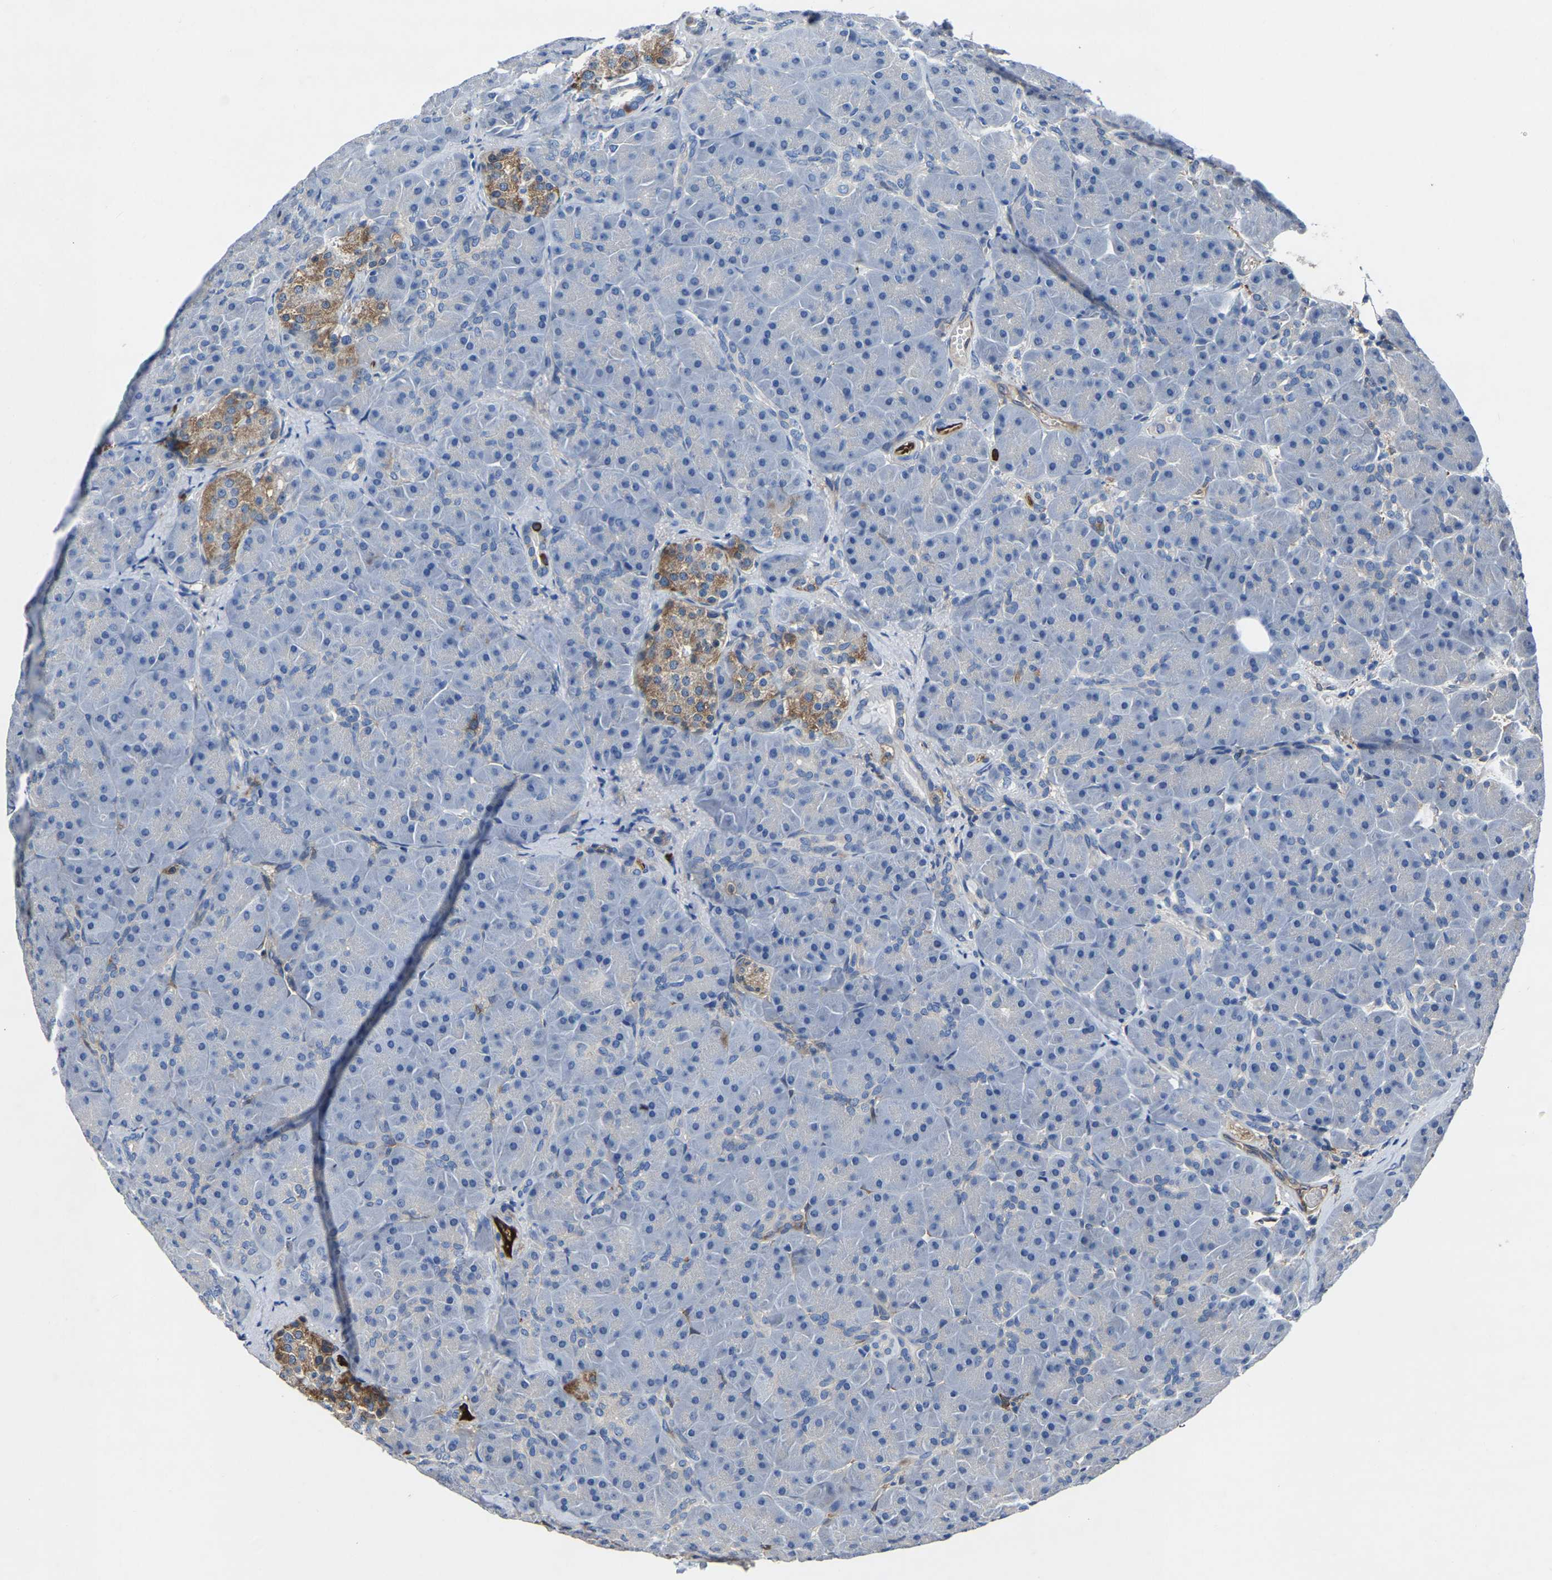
{"staining": {"intensity": "negative", "quantity": "none", "location": "none"}, "tissue": "pancreas", "cell_type": "Exocrine glandular cells", "image_type": "normal", "snomed": [{"axis": "morphology", "description": "Normal tissue, NOS"}, {"axis": "topography", "description": "Pancreas"}], "caption": "The image shows no staining of exocrine glandular cells in benign pancreas.", "gene": "ATG2B", "patient": {"sex": "male", "age": 66}}